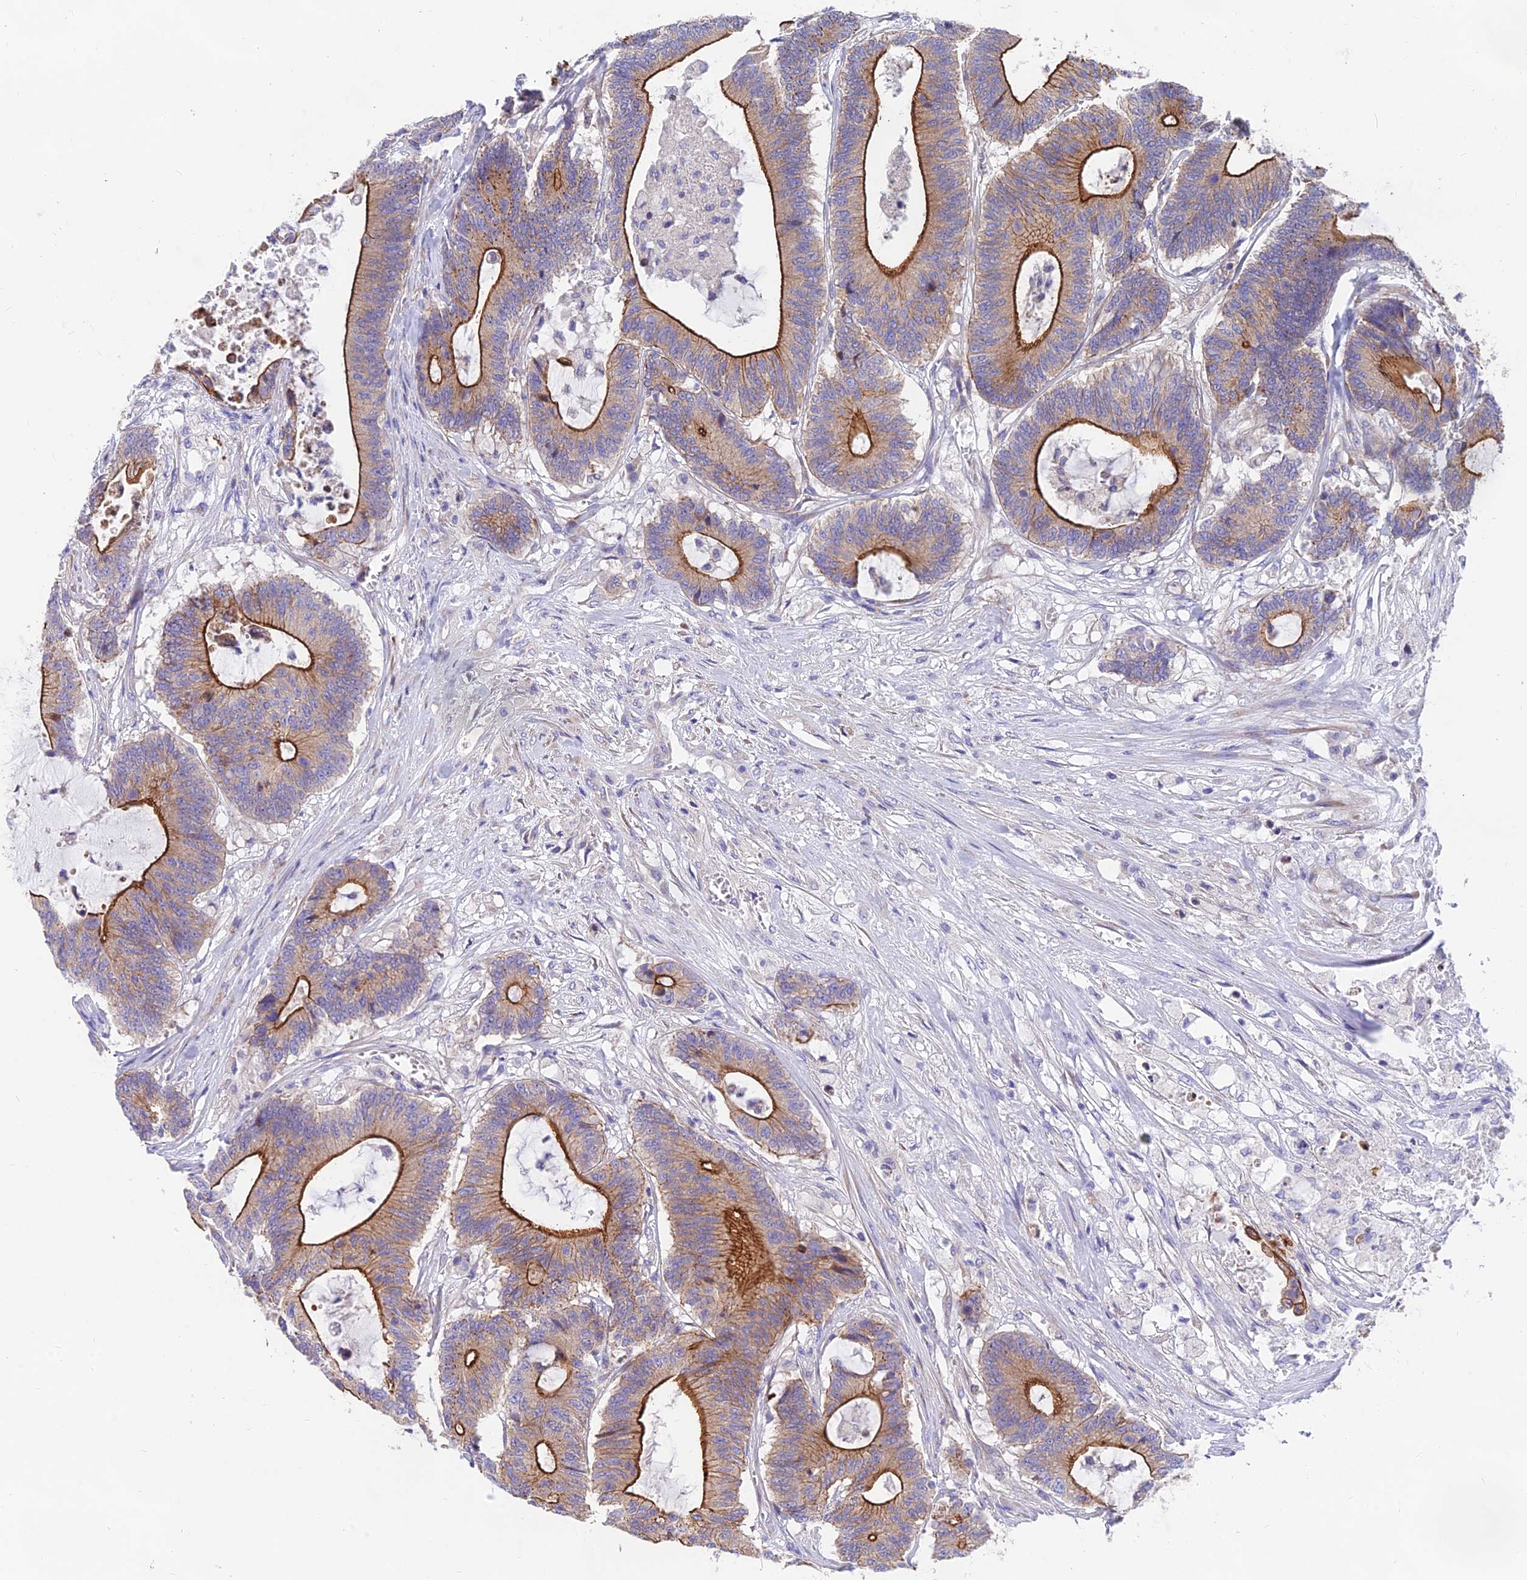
{"staining": {"intensity": "strong", "quantity": ">75%", "location": "cytoplasmic/membranous"}, "tissue": "colorectal cancer", "cell_type": "Tumor cells", "image_type": "cancer", "snomed": [{"axis": "morphology", "description": "Adenocarcinoma, NOS"}, {"axis": "topography", "description": "Colon"}], "caption": "IHC staining of colorectal cancer (adenocarcinoma), which displays high levels of strong cytoplasmic/membranous expression in approximately >75% of tumor cells indicating strong cytoplasmic/membranous protein positivity. The staining was performed using DAB (3,3'-diaminobenzidine) (brown) for protein detection and nuclei were counterstained in hematoxylin (blue).", "gene": "MVB12A", "patient": {"sex": "female", "age": 84}}